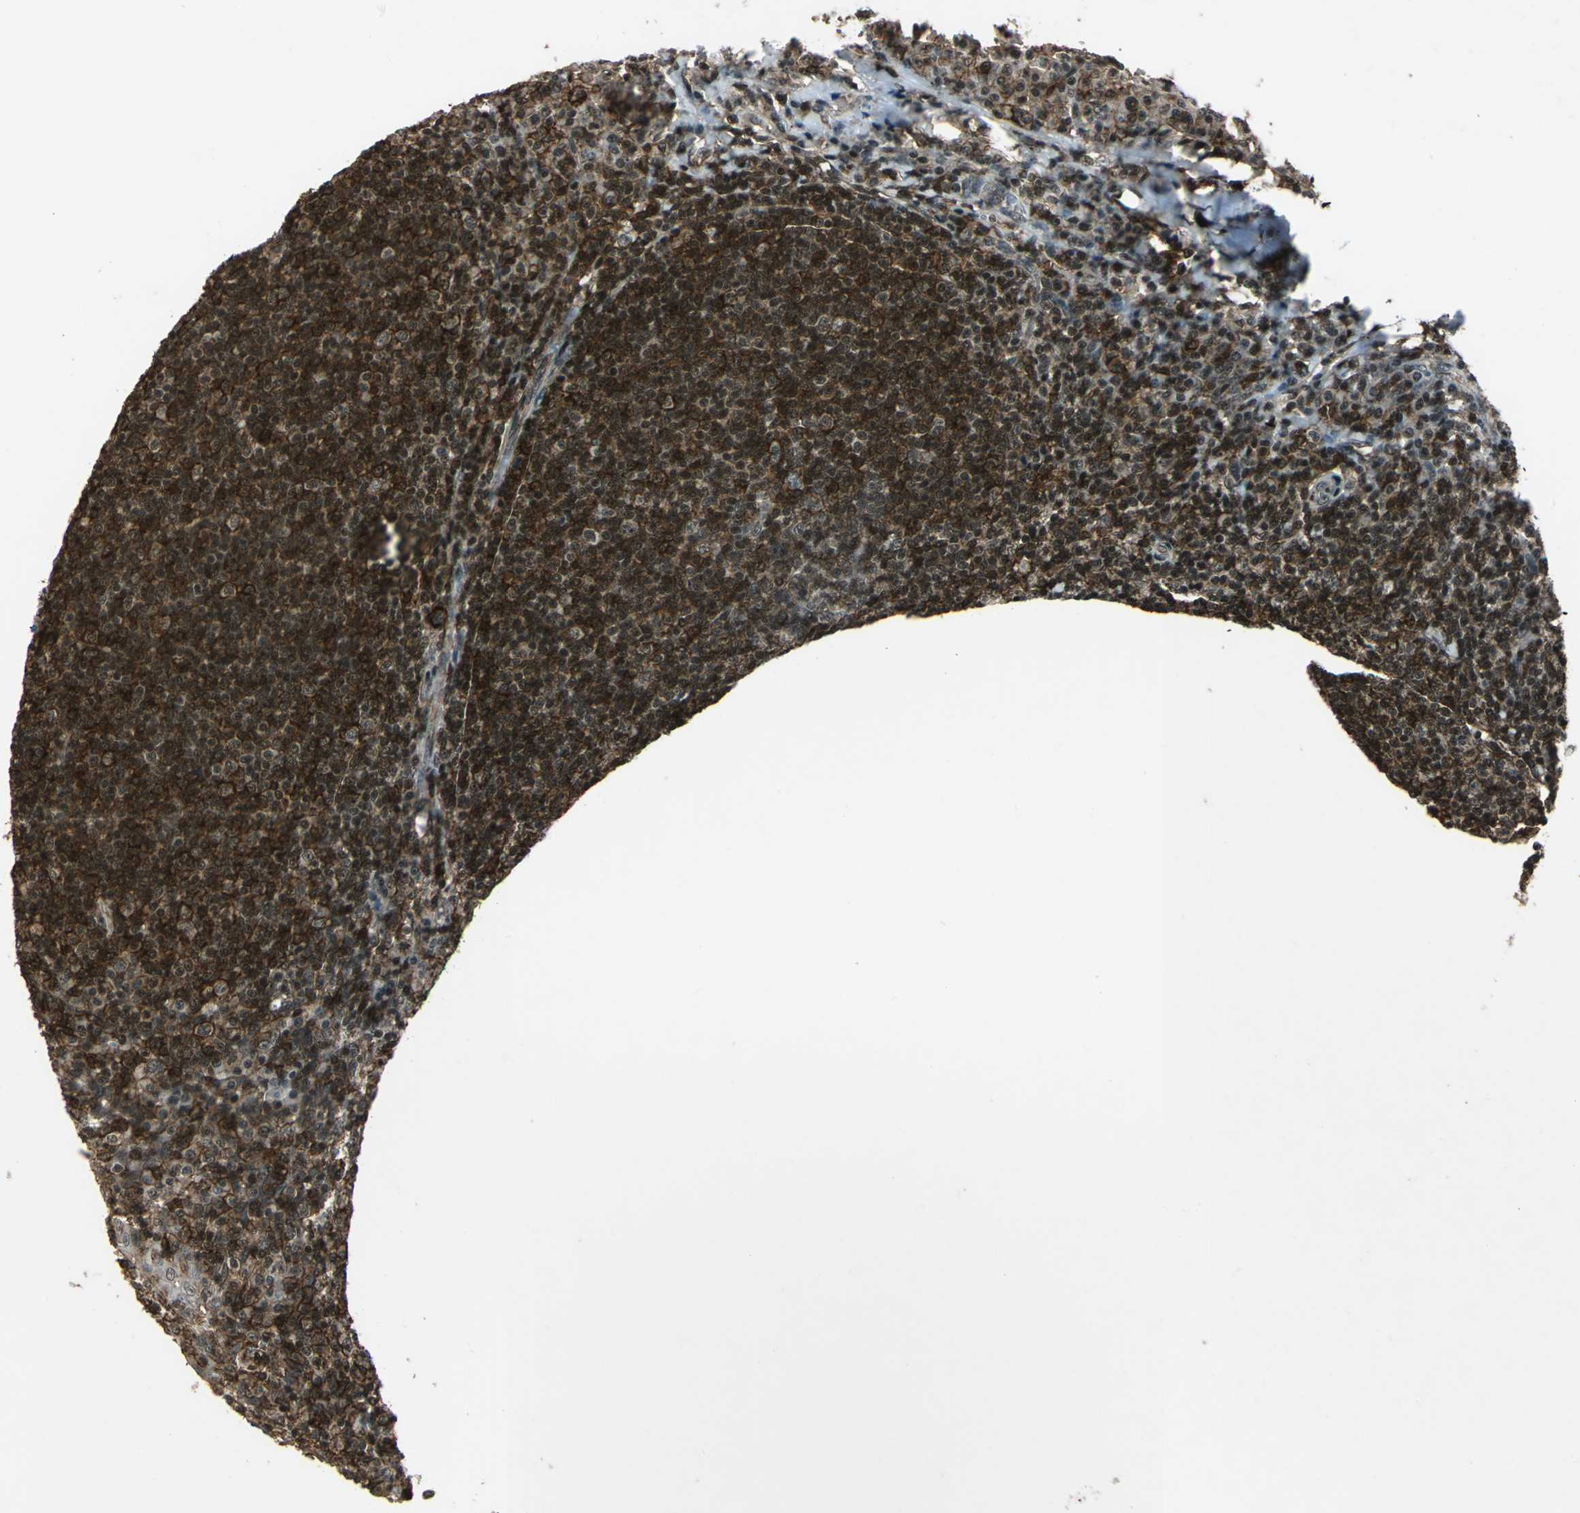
{"staining": {"intensity": "strong", "quantity": ">75%", "location": "cytoplasmic/membranous,nuclear"}, "tissue": "tonsil", "cell_type": "Germinal center cells", "image_type": "normal", "snomed": [{"axis": "morphology", "description": "Normal tissue, NOS"}, {"axis": "topography", "description": "Tonsil"}], "caption": "High-magnification brightfield microscopy of benign tonsil stained with DAB (brown) and counterstained with hematoxylin (blue). germinal center cells exhibit strong cytoplasmic/membranous,nuclear expression is appreciated in approximately>75% of cells. (DAB (3,3'-diaminobenzidine) IHC, brown staining for protein, blue staining for nuclei).", "gene": "NR2C2", "patient": {"sex": "male", "age": 31}}